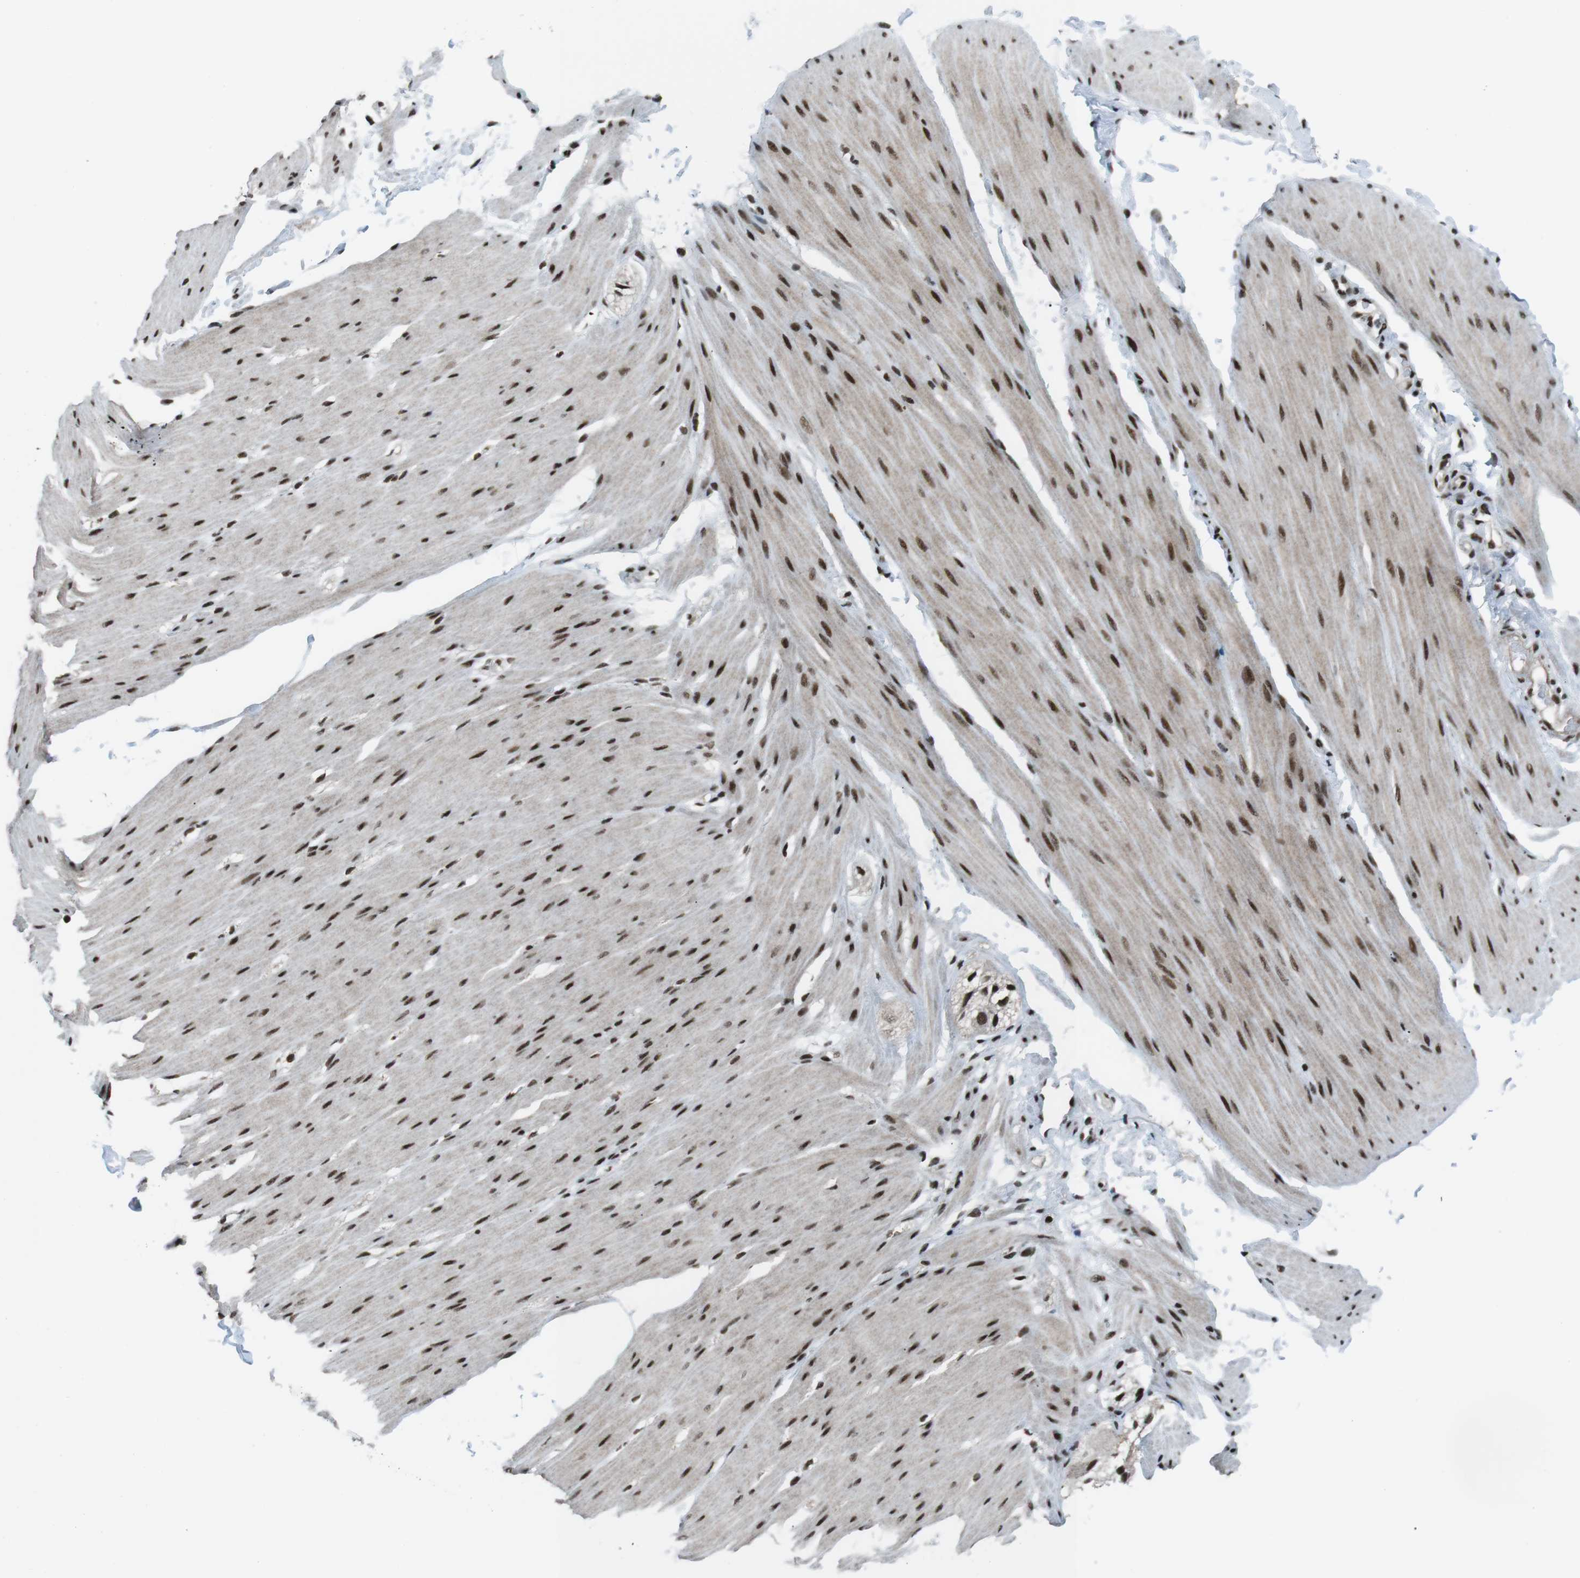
{"staining": {"intensity": "strong", "quantity": ">75%", "location": "nuclear"}, "tissue": "smooth muscle", "cell_type": "Smooth muscle cells", "image_type": "normal", "snomed": [{"axis": "morphology", "description": "Normal tissue, NOS"}, {"axis": "topography", "description": "Smooth muscle"}, {"axis": "topography", "description": "Colon"}], "caption": "IHC of benign smooth muscle displays high levels of strong nuclear staining in approximately >75% of smooth muscle cells.", "gene": "TAF1", "patient": {"sex": "male", "age": 67}}